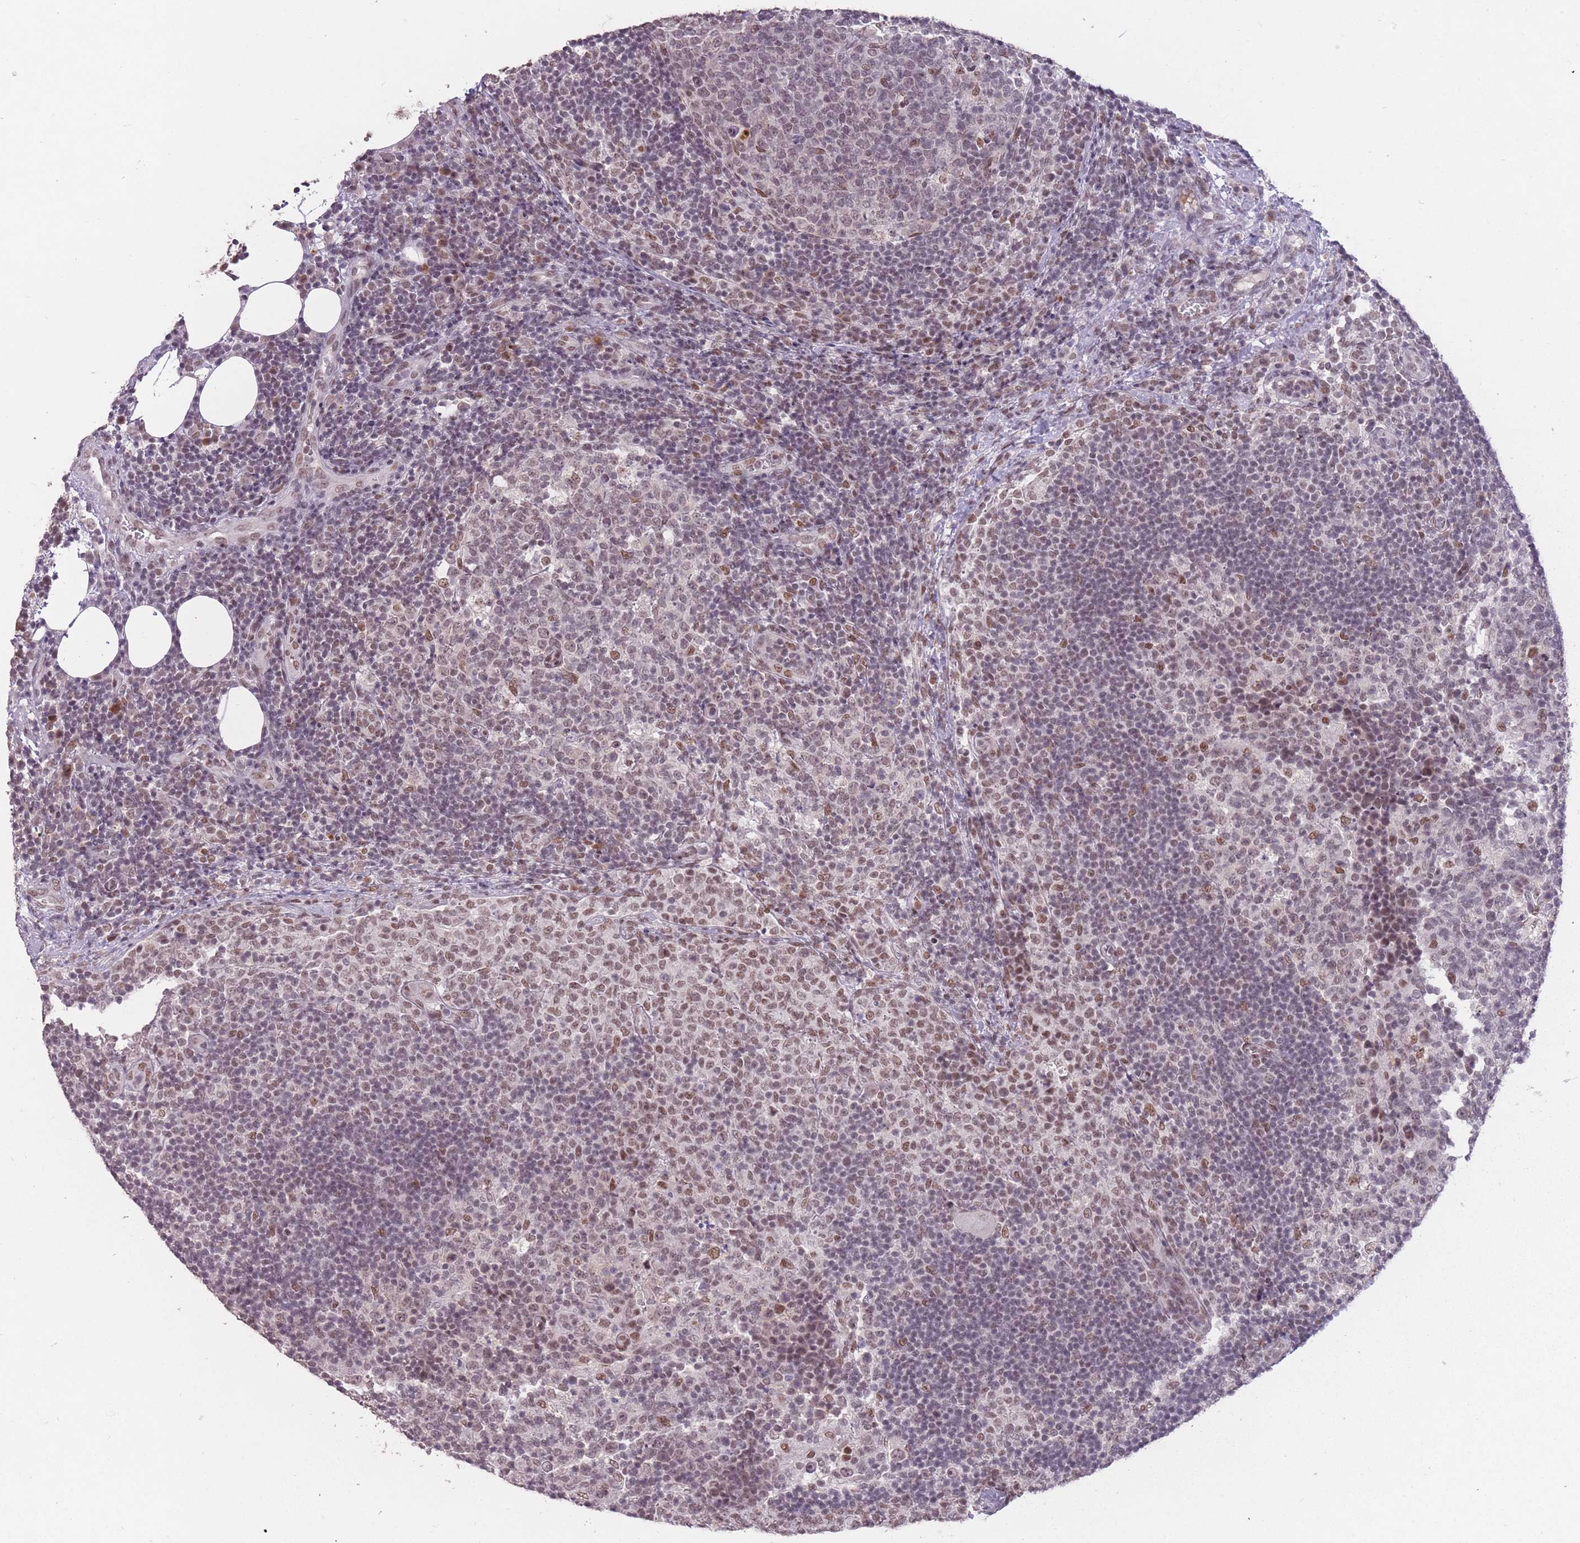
{"staining": {"intensity": "weak", "quantity": "<25%", "location": "nuclear"}, "tissue": "lymph node", "cell_type": "Germinal center cells", "image_type": "normal", "snomed": [{"axis": "morphology", "description": "Normal tissue, NOS"}, {"axis": "topography", "description": "Lymph node"}], "caption": "DAB immunohistochemical staining of normal human lymph node demonstrates no significant expression in germinal center cells. The staining was performed using DAB to visualize the protein expression in brown, while the nuclei were stained in blue with hematoxylin (Magnification: 20x).", "gene": "HNRNPUL1", "patient": {"sex": "female", "age": 31}}